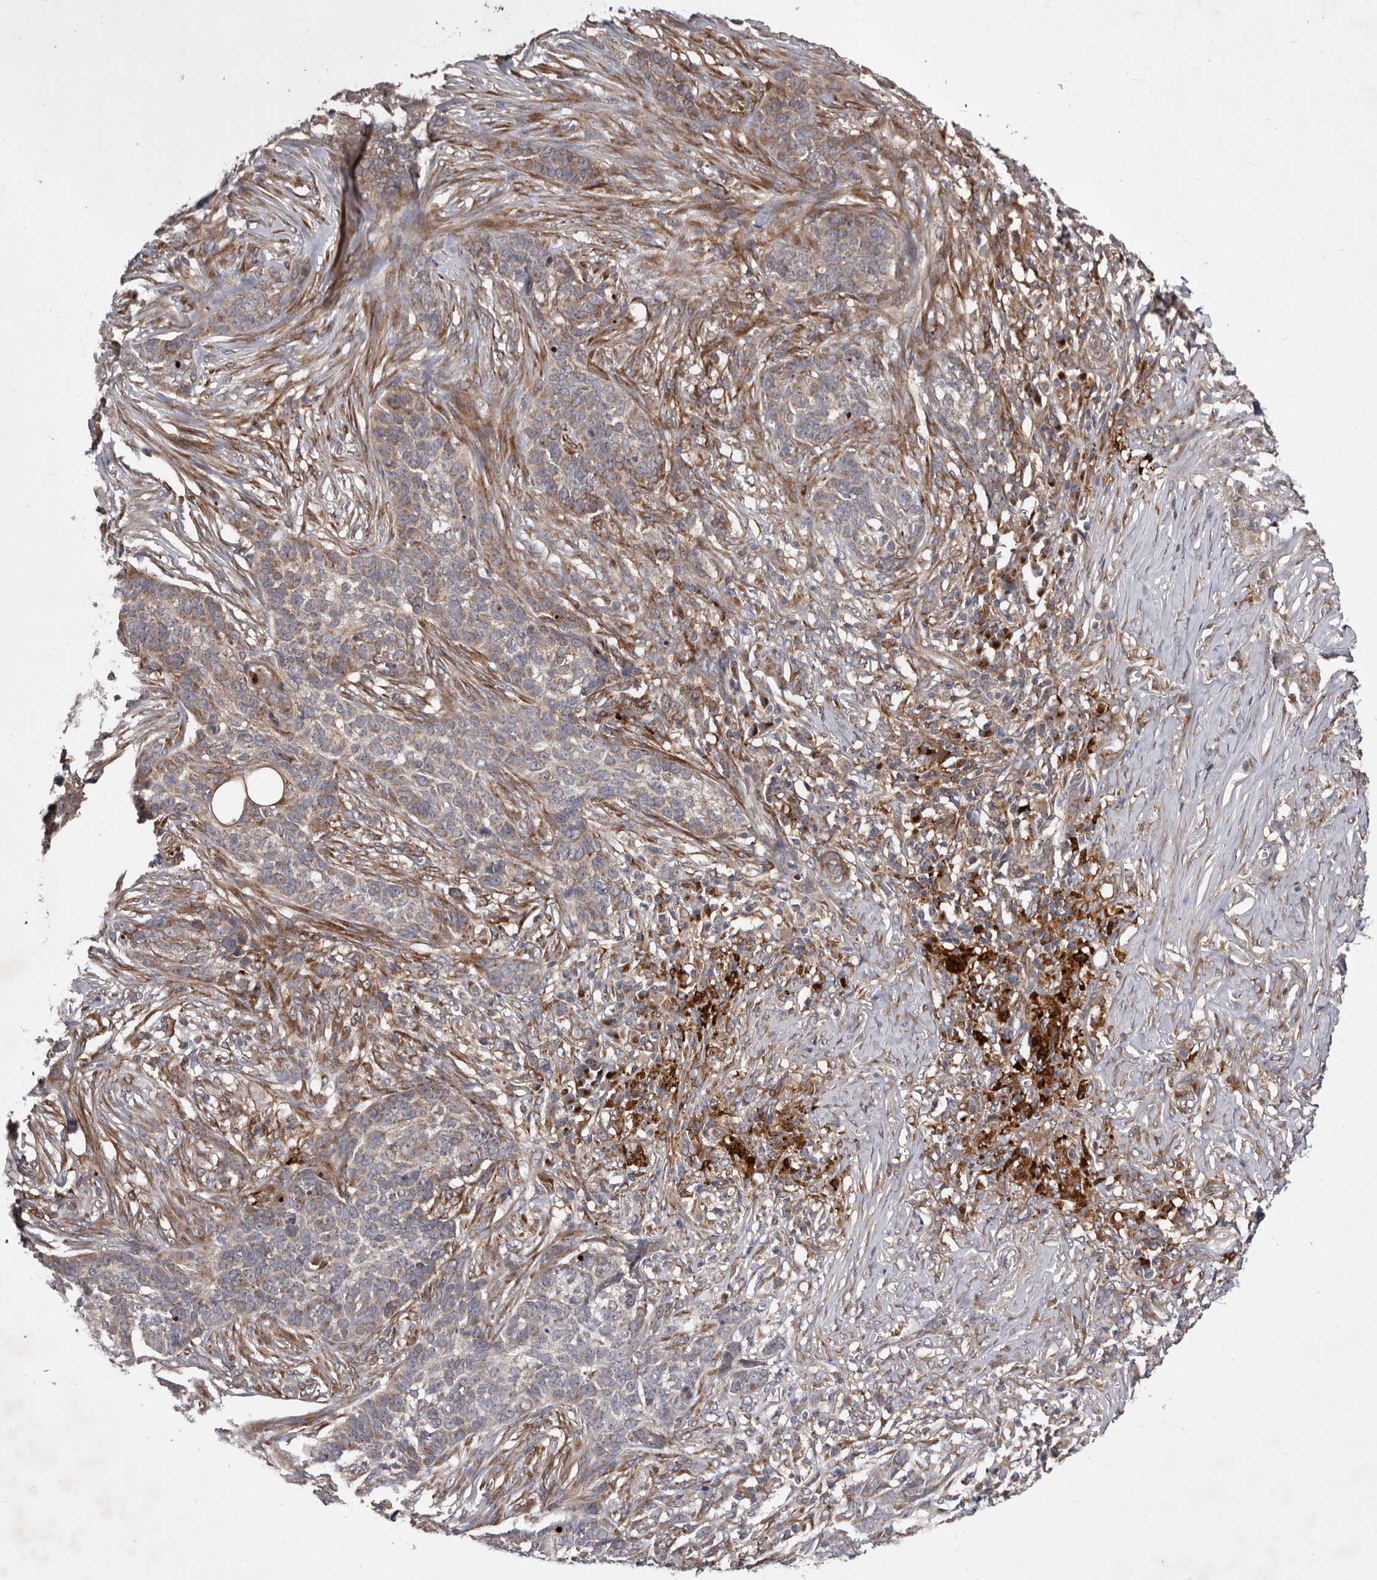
{"staining": {"intensity": "moderate", "quantity": "25%-75%", "location": "cytoplasmic/membranous"}, "tissue": "skin cancer", "cell_type": "Tumor cells", "image_type": "cancer", "snomed": [{"axis": "morphology", "description": "Basal cell carcinoma"}, {"axis": "topography", "description": "Skin"}], "caption": "Protein expression by immunohistochemistry (IHC) reveals moderate cytoplasmic/membranous positivity in about 25%-75% of tumor cells in skin cancer. Nuclei are stained in blue.", "gene": "FLAD1", "patient": {"sex": "male", "age": 85}}